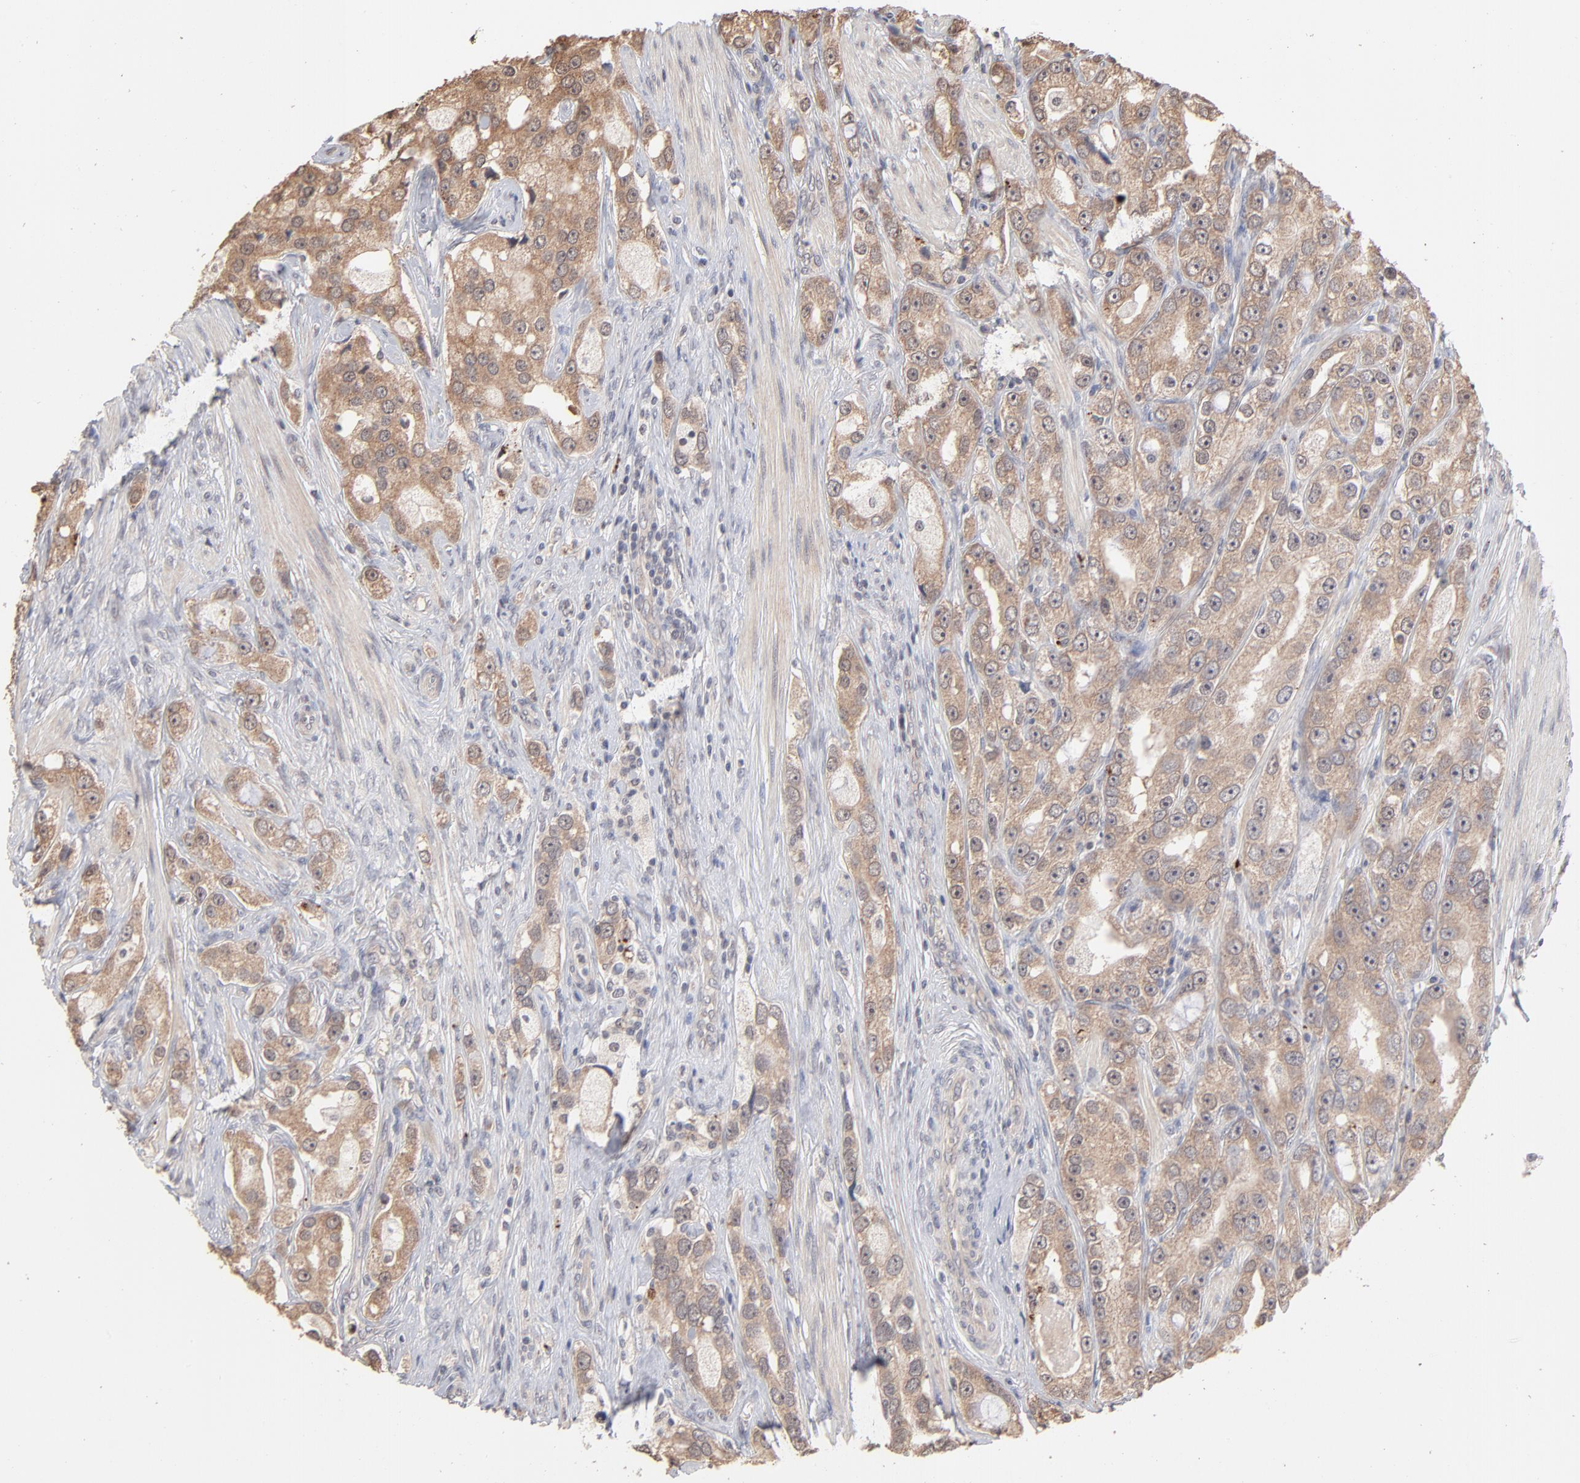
{"staining": {"intensity": "moderate", "quantity": "25%-75%", "location": "cytoplasmic/membranous"}, "tissue": "prostate cancer", "cell_type": "Tumor cells", "image_type": "cancer", "snomed": [{"axis": "morphology", "description": "Adenocarcinoma, High grade"}, {"axis": "topography", "description": "Prostate"}], "caption": "Protein analysis of prostate high-grade adenocarcinoma tissue displays moderate cytoplasmic/membranous positivity in approximately 25%-75% of tumor cells. (Brightfield microscopy of DAB IHC at high magnification).", "gene": "MSL2", "patient": {"sex": "male", "age": 63}}